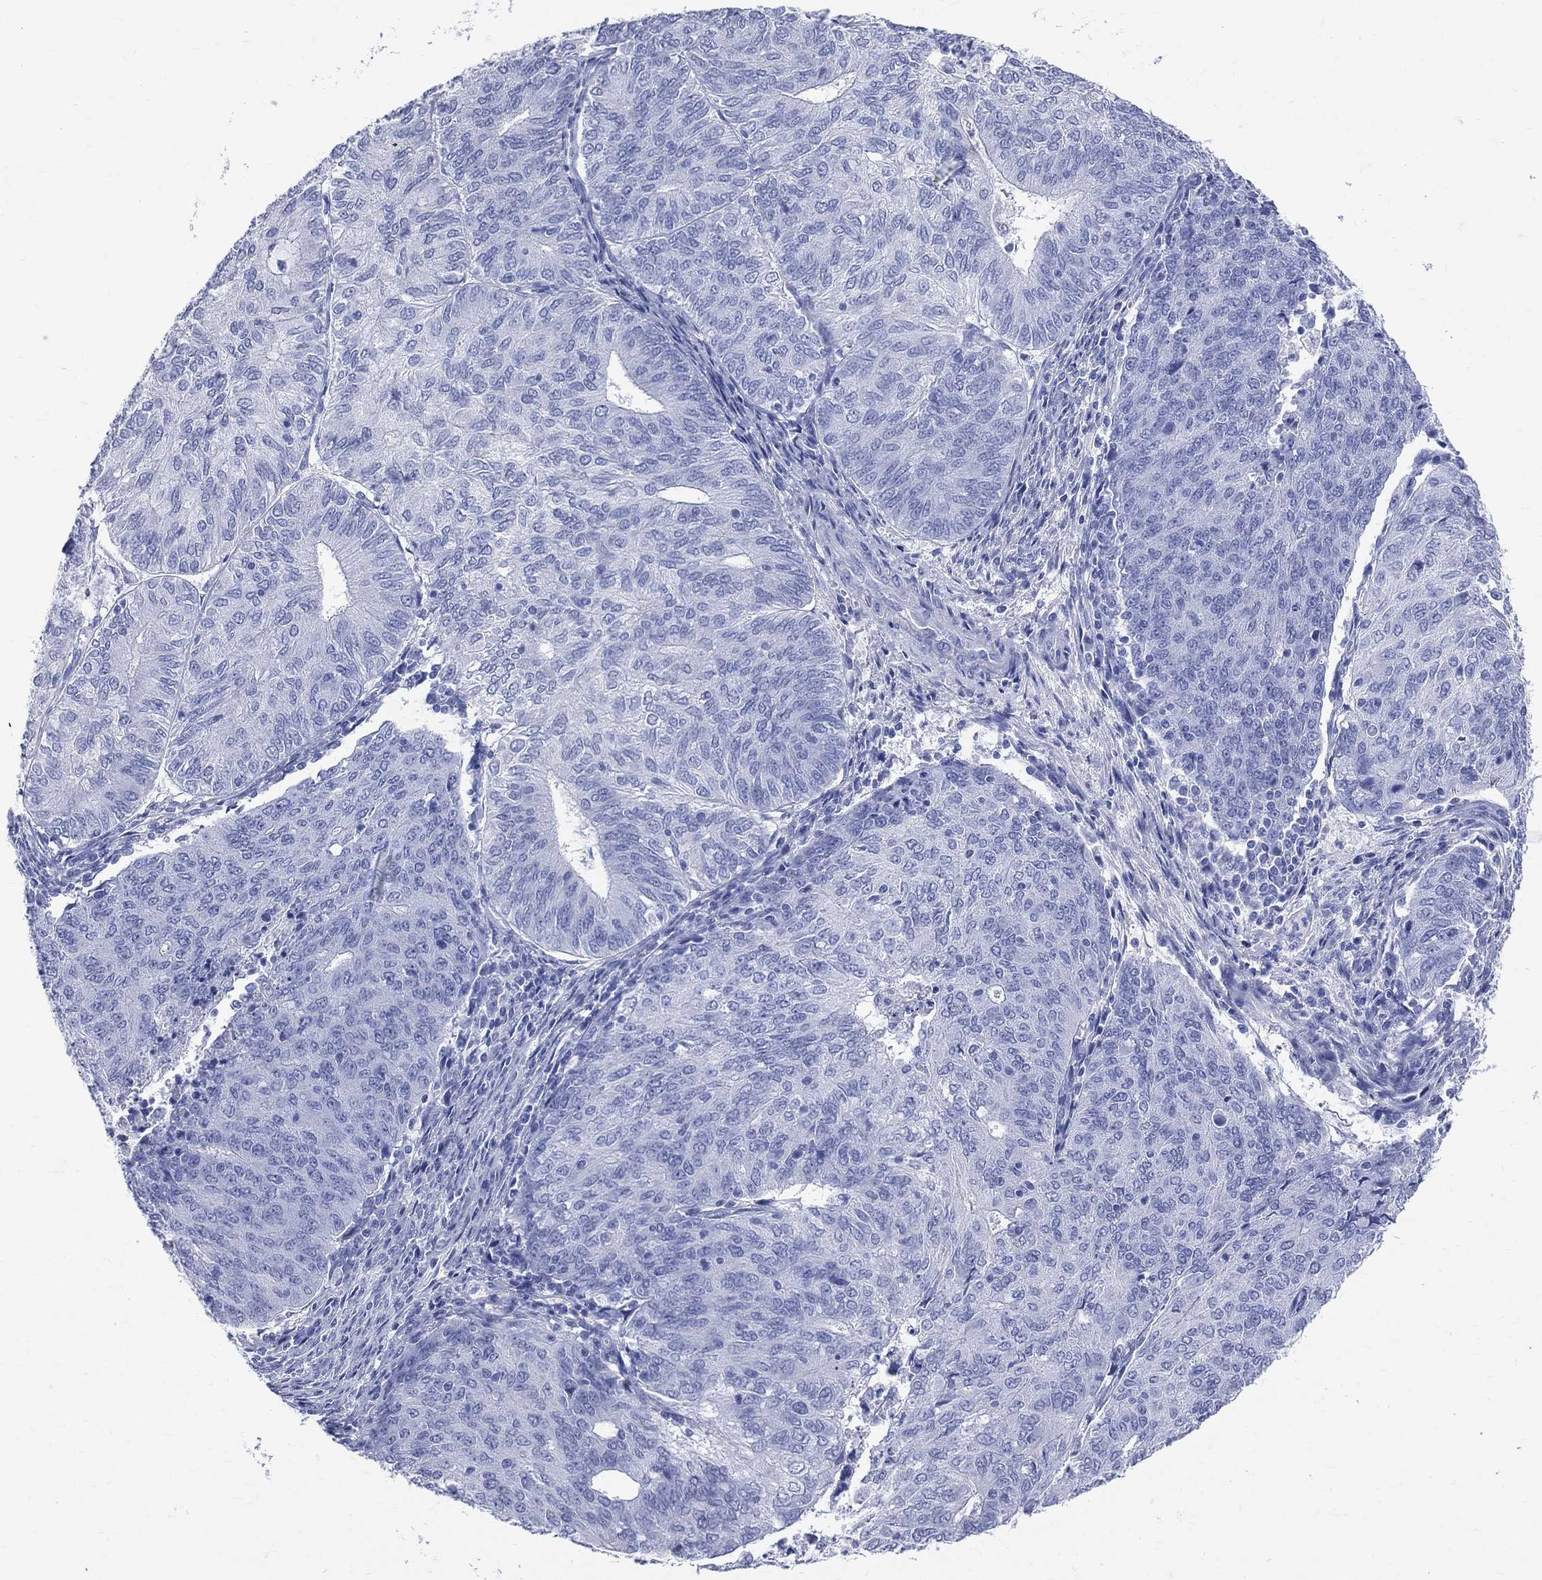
{"staining": {"intensity": "negative", "quantity": "none", "location": "none"}, "tissue": "endometrial cancer", "cell_type": "Tumor cells", "image_type": "cancer", "snomed": [{"axis": "morphology", "description": "Adenocarcinoma, NOS"}, {"axis": "topography", "description": "Endometrium"}], "caption": "Immunohistochemistry (IHC) of human endometrial cancer (adenocarcinoma) reveals no staining in tumor cells. The staining was performed using DAB to visualize the protein expression in brown, while the nuclei were stained in blue with hematoxylin (Magnification: 20x).", "gene": "SYP", "patient": {"sex": "female", "age": 82}}